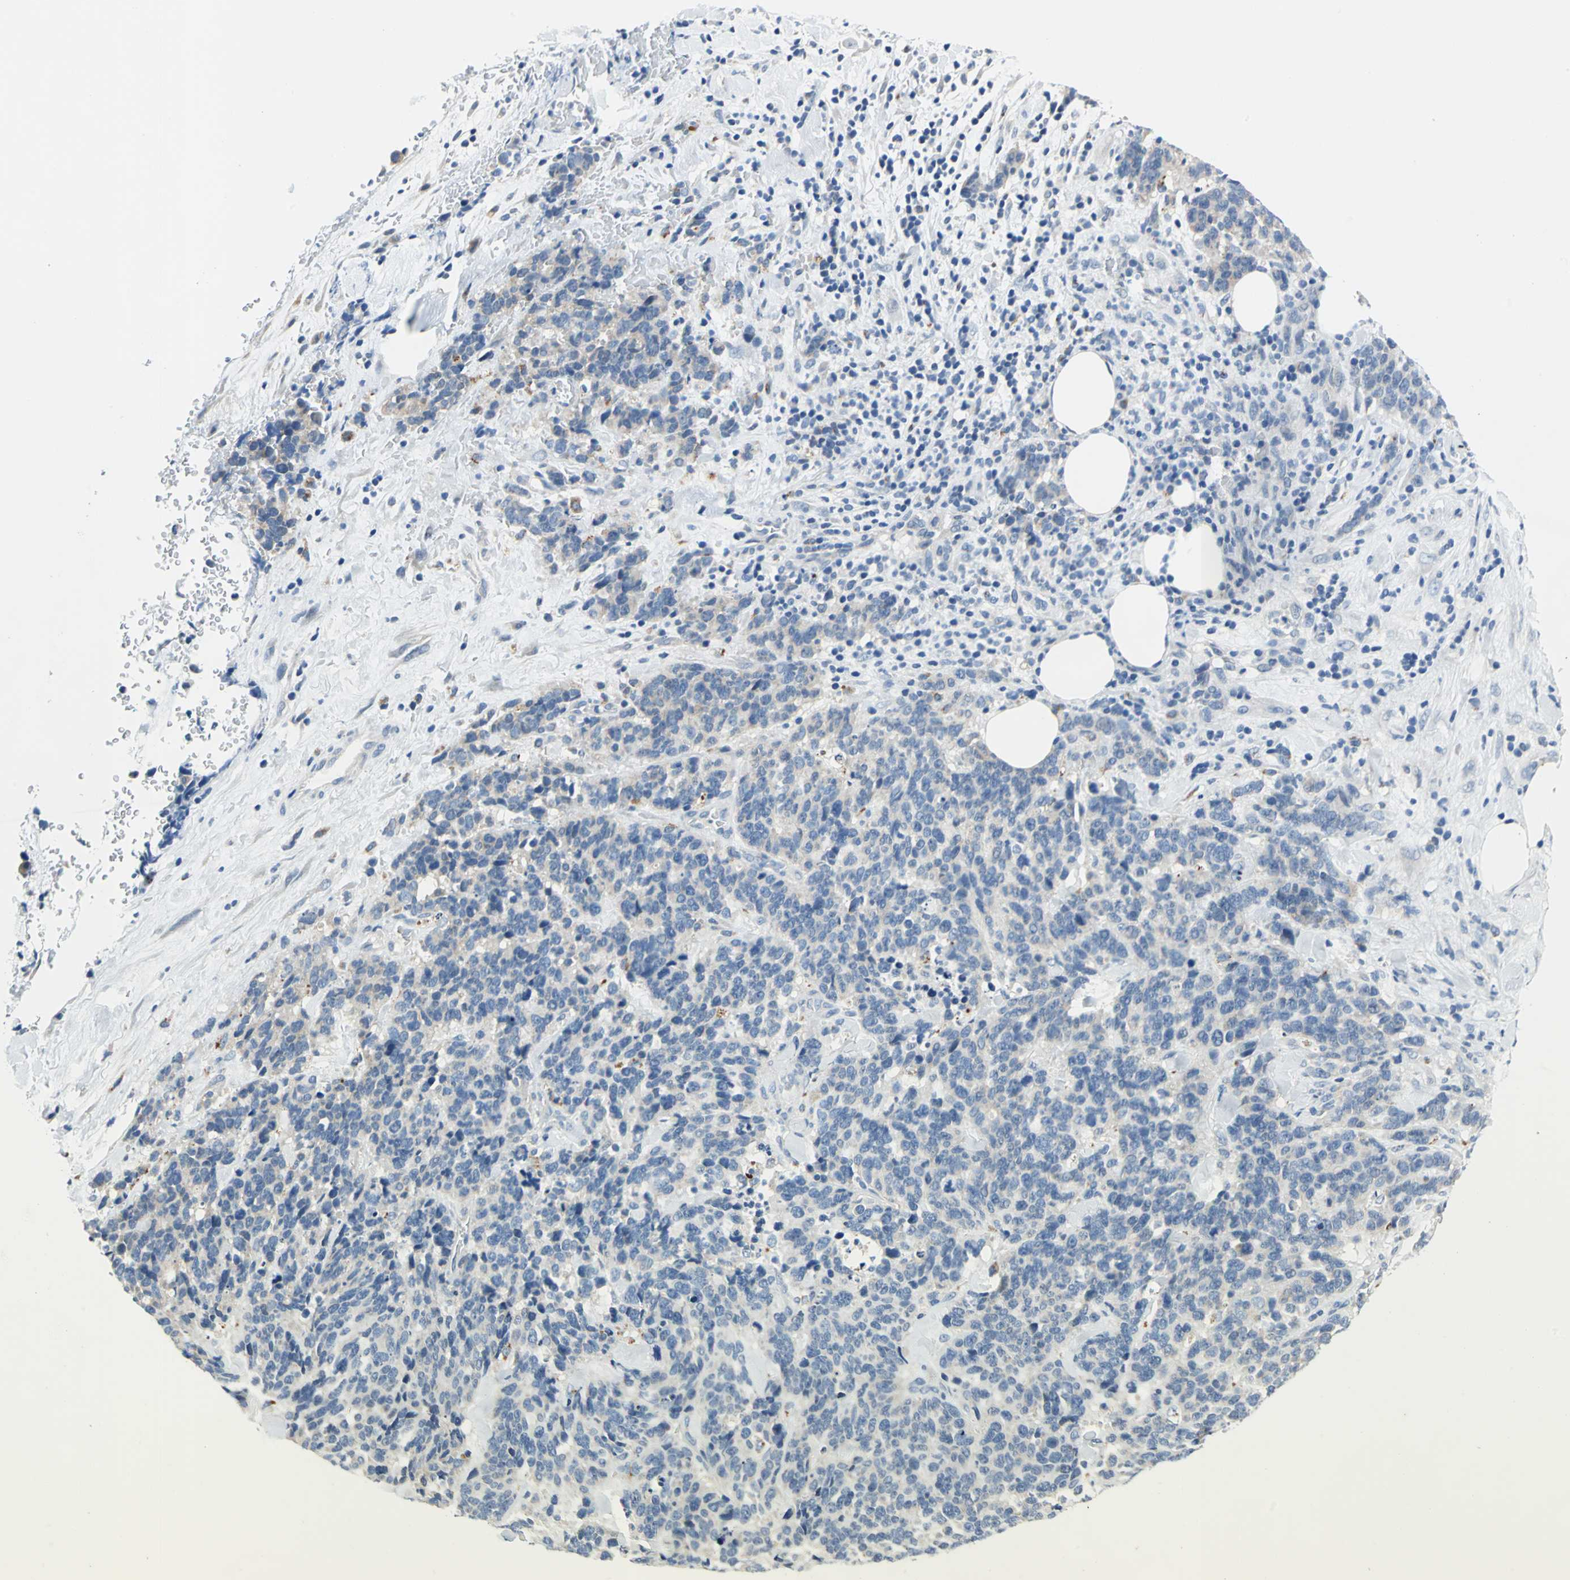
{"staining": {"intensity": "weak", "quantity": "<25%", "location": "cytoplasmic/membranous"}, "tissue": "lung cancer", "cell_type": "Tumor cells", "image_type": "cancer", "snomed": [{"axis": "morphology", "description": "Neoplasm, malignant, NOS"}, {"axis": "topography", "description": "Lung"}], "caption": "Photomicrograph shows no significant protein expression in tumor cells of malignant neoplasm (lung). Brightfield microscopy of immunohistochemistry stained with DAB (brown) and hematoxylin (blue), captured at high magnification.", "gene": "RASD2", "patient": {"sex": "female", "age": 58}}